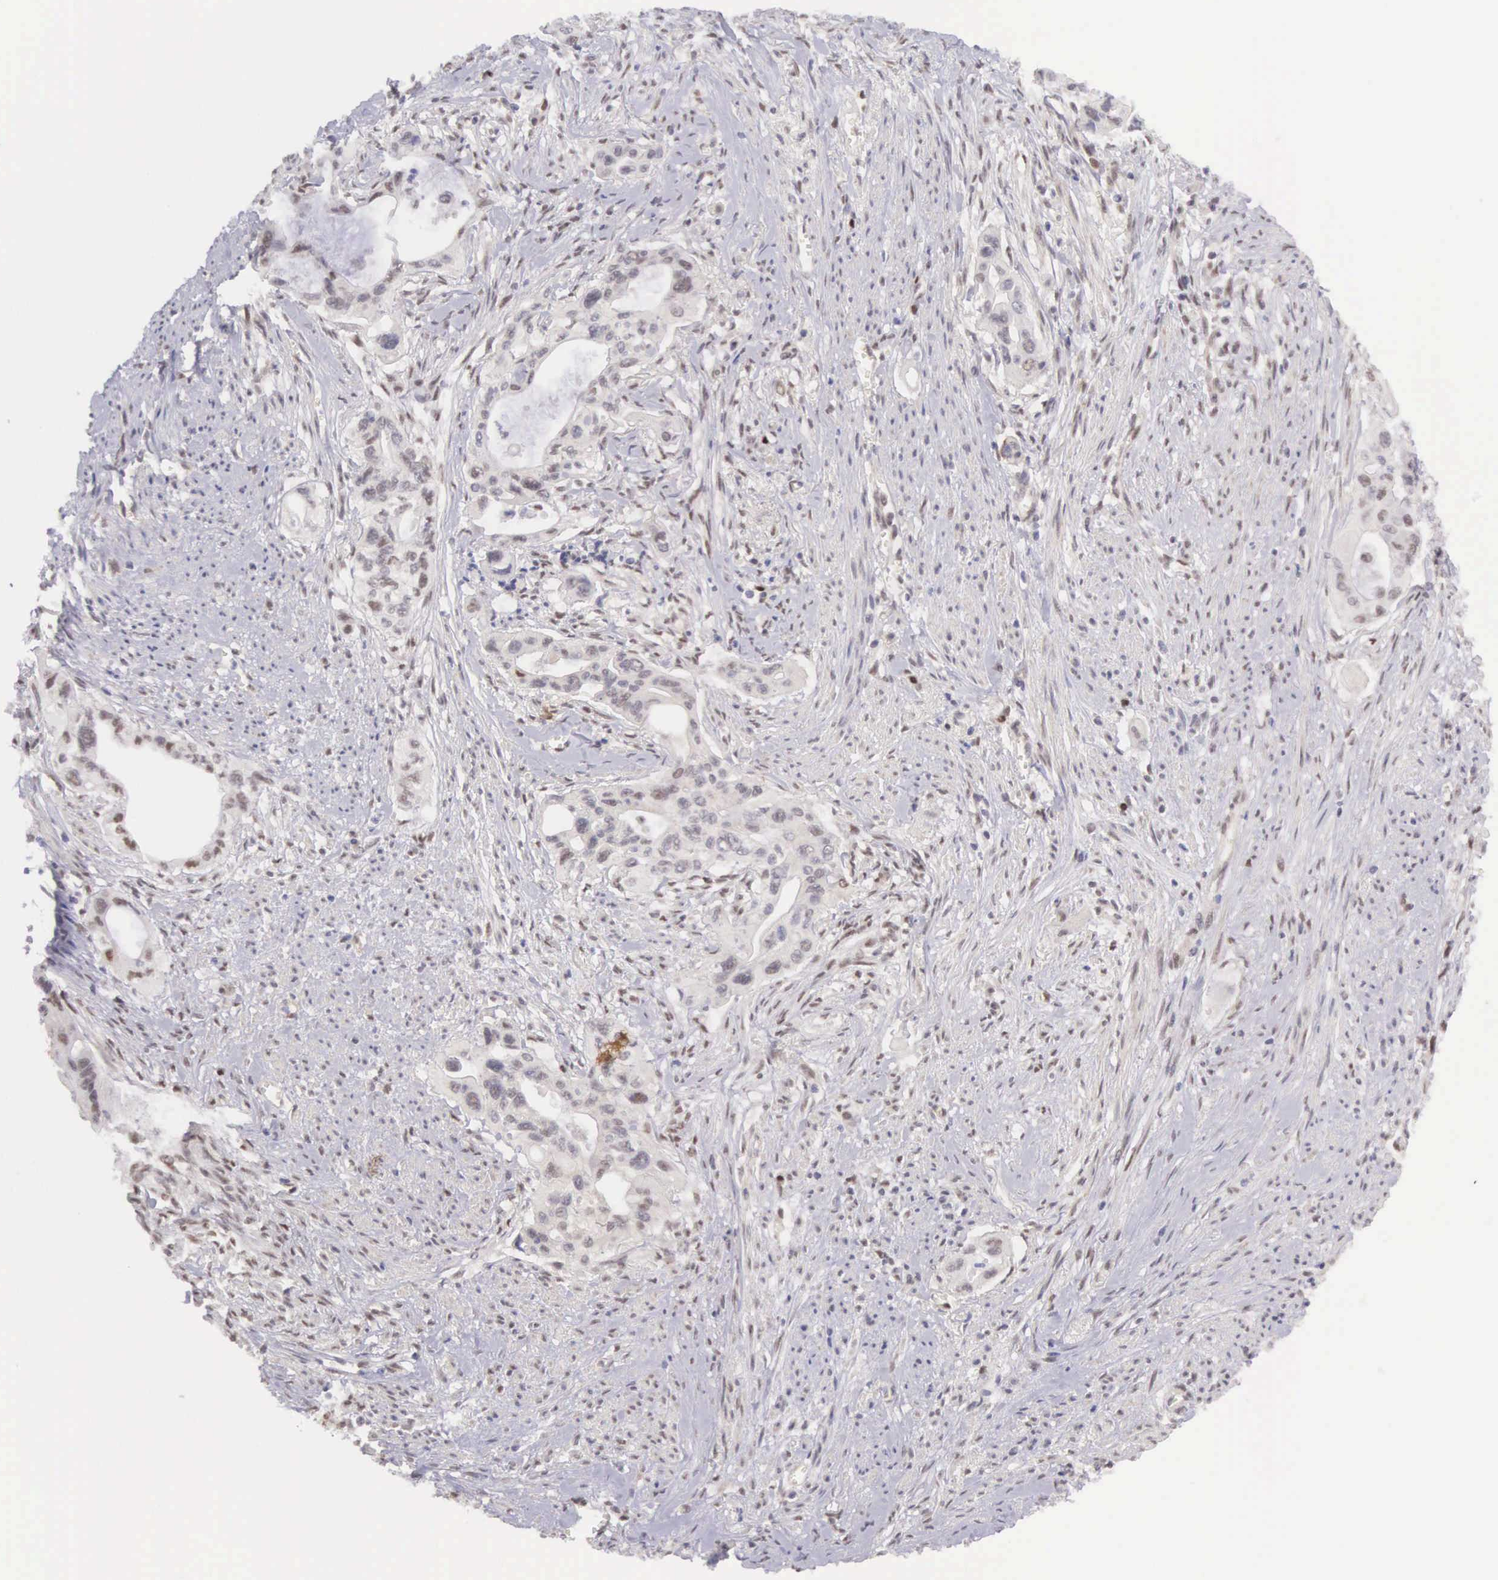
{"staining": {"intensity": "weak", "quantity": "25%-75%", "location": "nuclear"}, "tissue": "pancreatic cancer", "cell_type": "Tumor cells", "image_type": "cancer", "snomed": [{"axis": "morphology", "description": "Adenocarcinoma, NOS"}, {"axis": "topography", "description": "Pancreas"}], "caption": "Immunohistochemistry (DAB) staining of pancreatic cancer exhibits weak nuclear protein expression in approximately 25%-75% of tumor cells.", "gene": "CCDC117", "patient": {"sex": "male", "age": 77}}